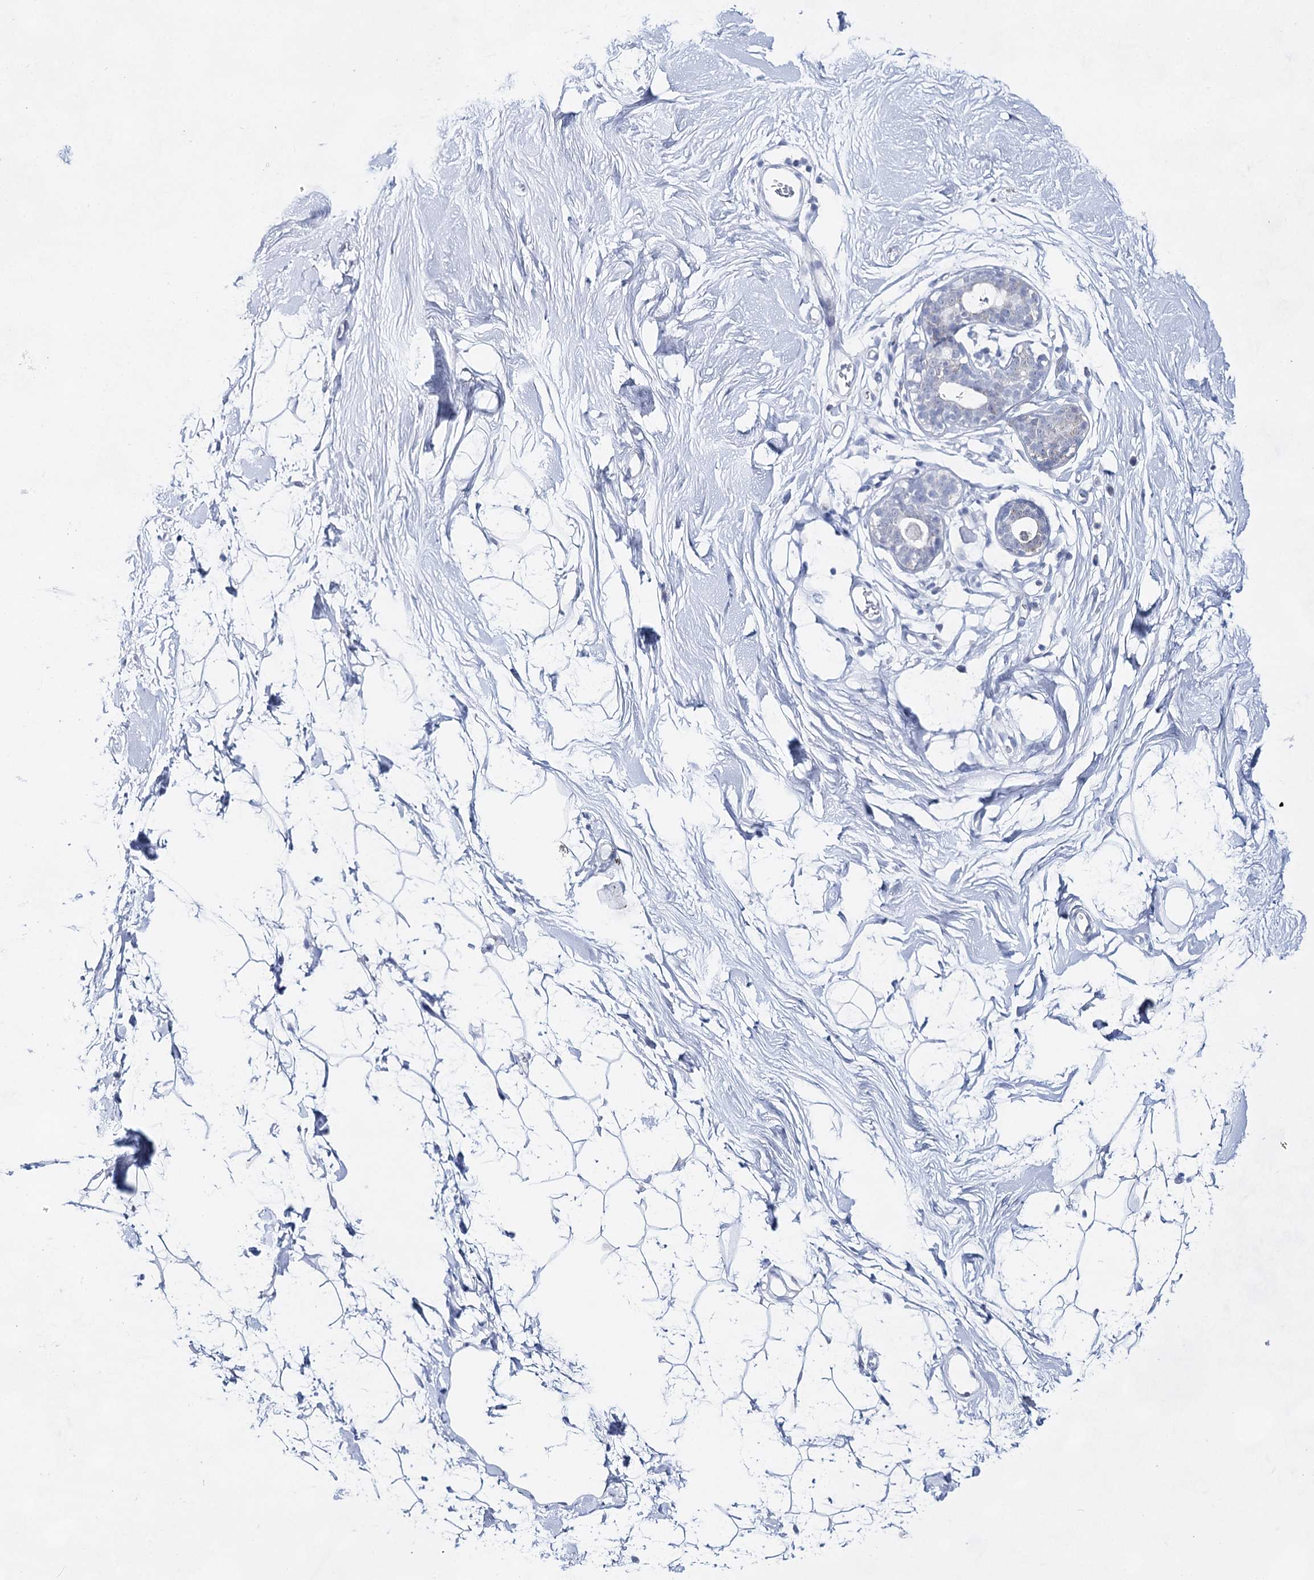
{"staining": {"intensity": "negative", "quantity": "none", "location": "none"}, "tissue": "breast", "cell_type": "Adipocytes", "image_type": "normal", "snomed": [{"axis": "morphology", "description": "Normal tissue, NOS"}, {"axis": "topography", "description": "Breast"}], "caption": "Immunohistochemical staining of benign breast reveals no significant expression in adipocytes. (Immunohistochemistry, brightfield microscopy, high magnification).", "gene": "BPHL", "patient": {"sex": "female", "age": 26}}